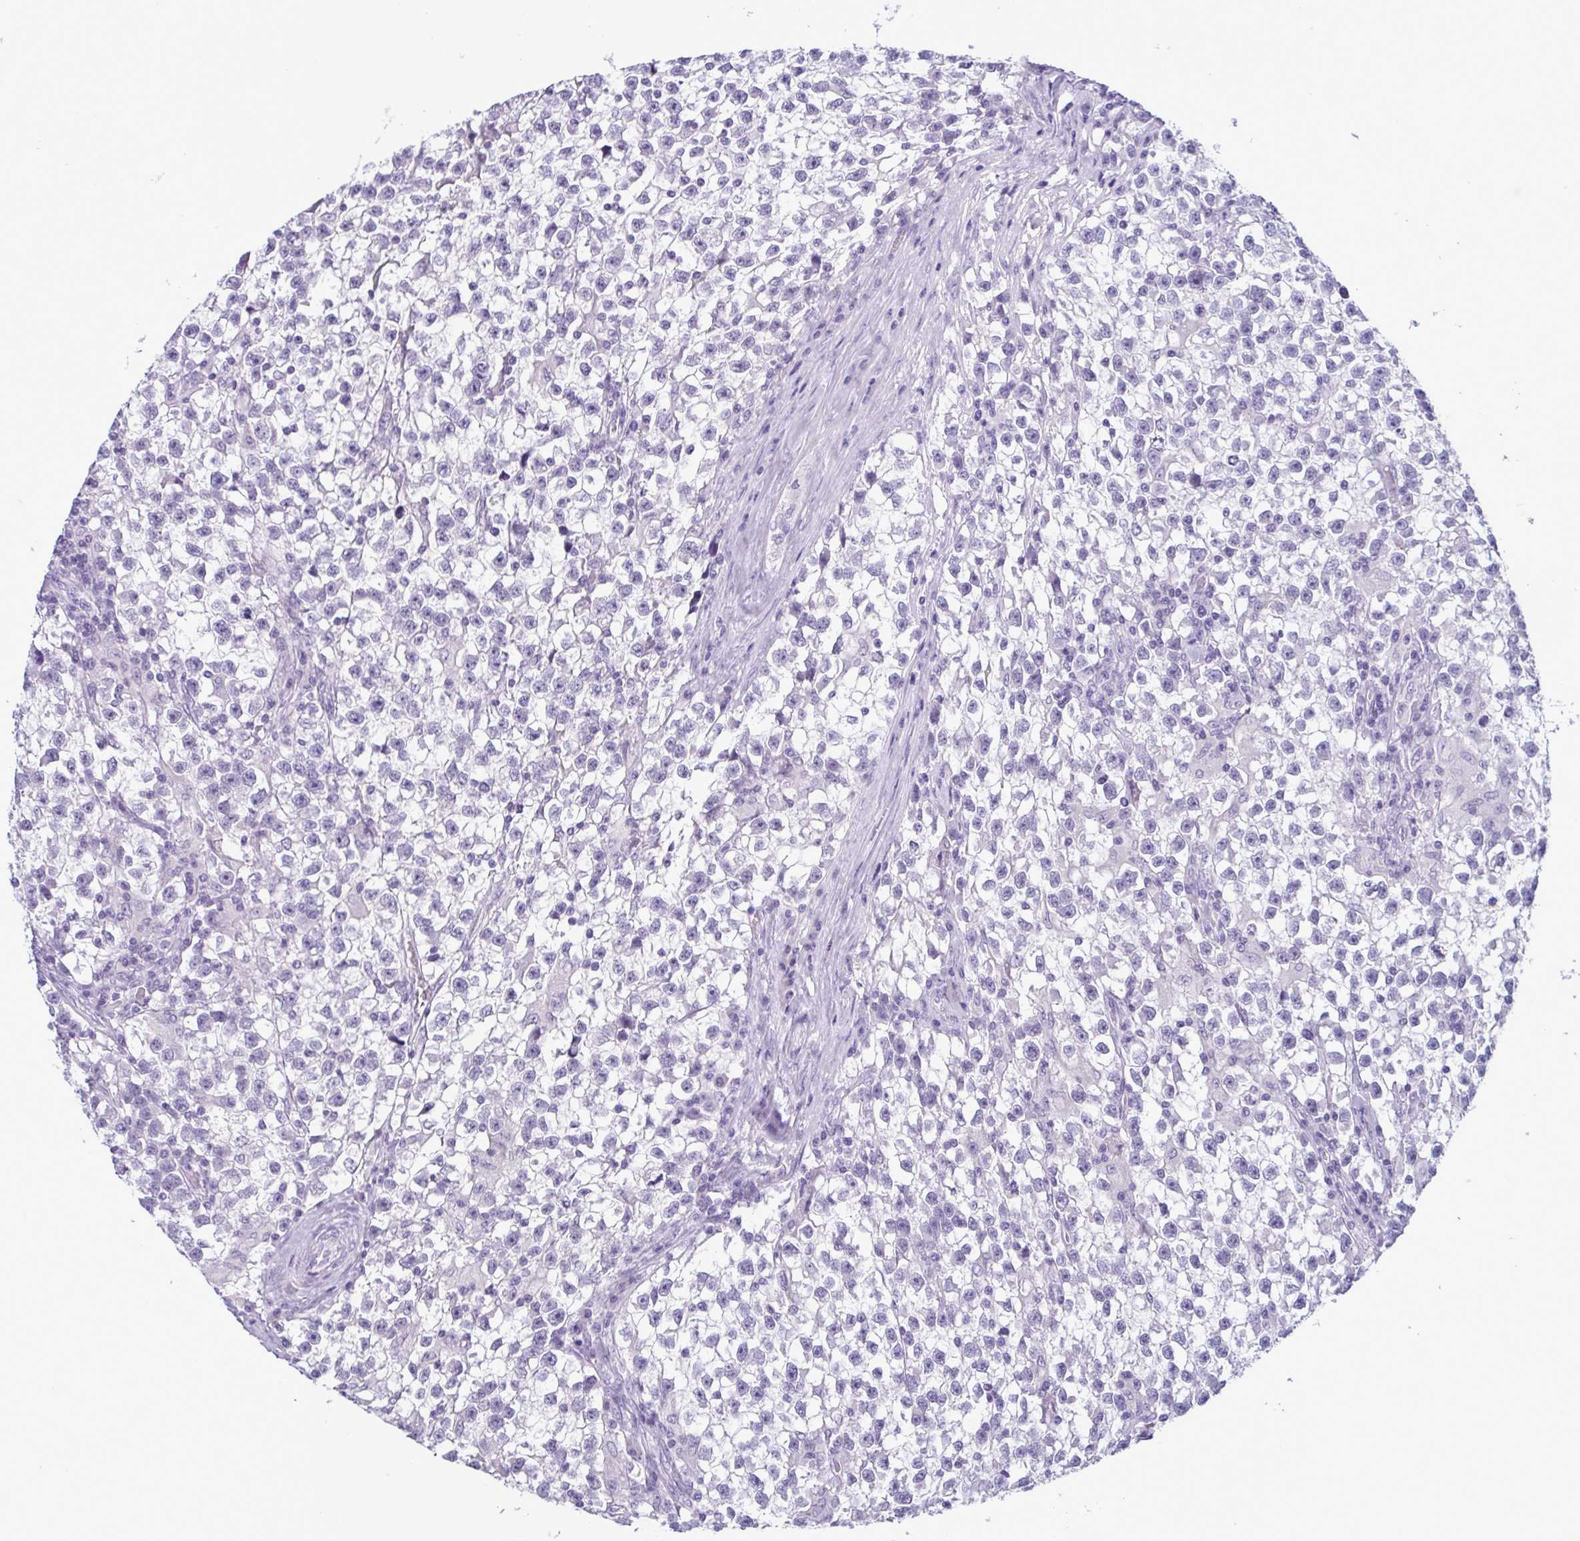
{"staining": {"intensity": "negative", "quantity": "none", "location": "none"}, "tissue": "testis cancer", "cell_type": "Tumor cells", "image_type": "cancer", "snomed": [{"axis": "morphology", "description": "Seminoma, NOS"}, {"axis": "topography", "description": "Testis"}], "caption": "Human testis seminoma stained for a protein using IHC shows no staining in tumor cells.", "gene": "INAFM1", "patient": {"sex": "male", "age": 31}}